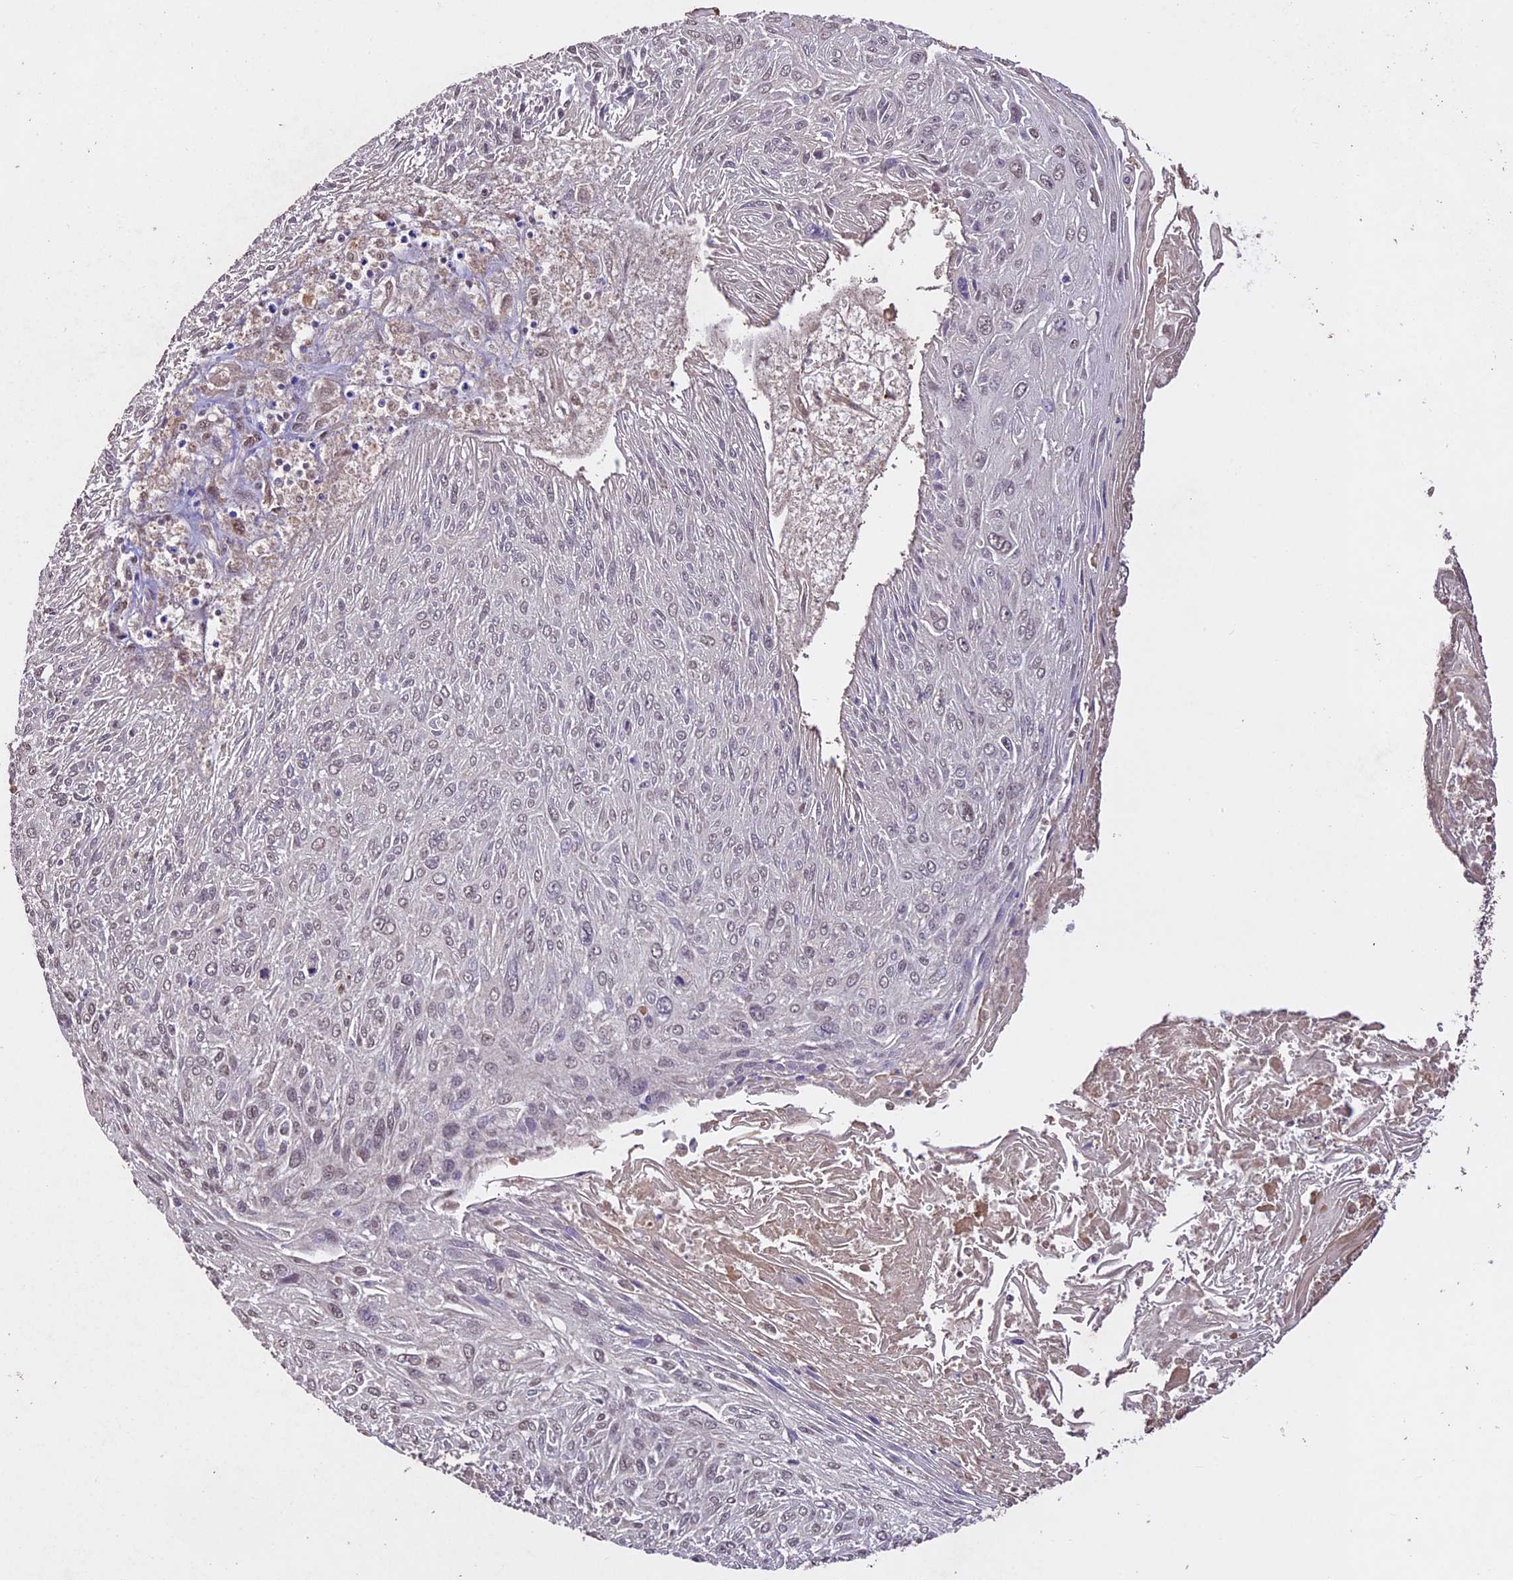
{"staining": {"intensity": "weak", "quantity": "<25%", "location": "nuclear"}, "tissue": "cervical cancer", "cell_type": "Tumor cells", "image_type": "cancer", "snomed": [{"axis": "morphology", "description": "Squamous cell carcinoma, NOS"}, {"axis": "topography", "description": "Cervix"}], "caption": "DAB immunohistochemical staining of human cervical squamous cell carcinoma displays no significant expression in tumor cells. (IHC, brightfield microscopy, high magnification).", "gene": "CDKN2AIP", "patient": {"sex": "female", "age": 51}}